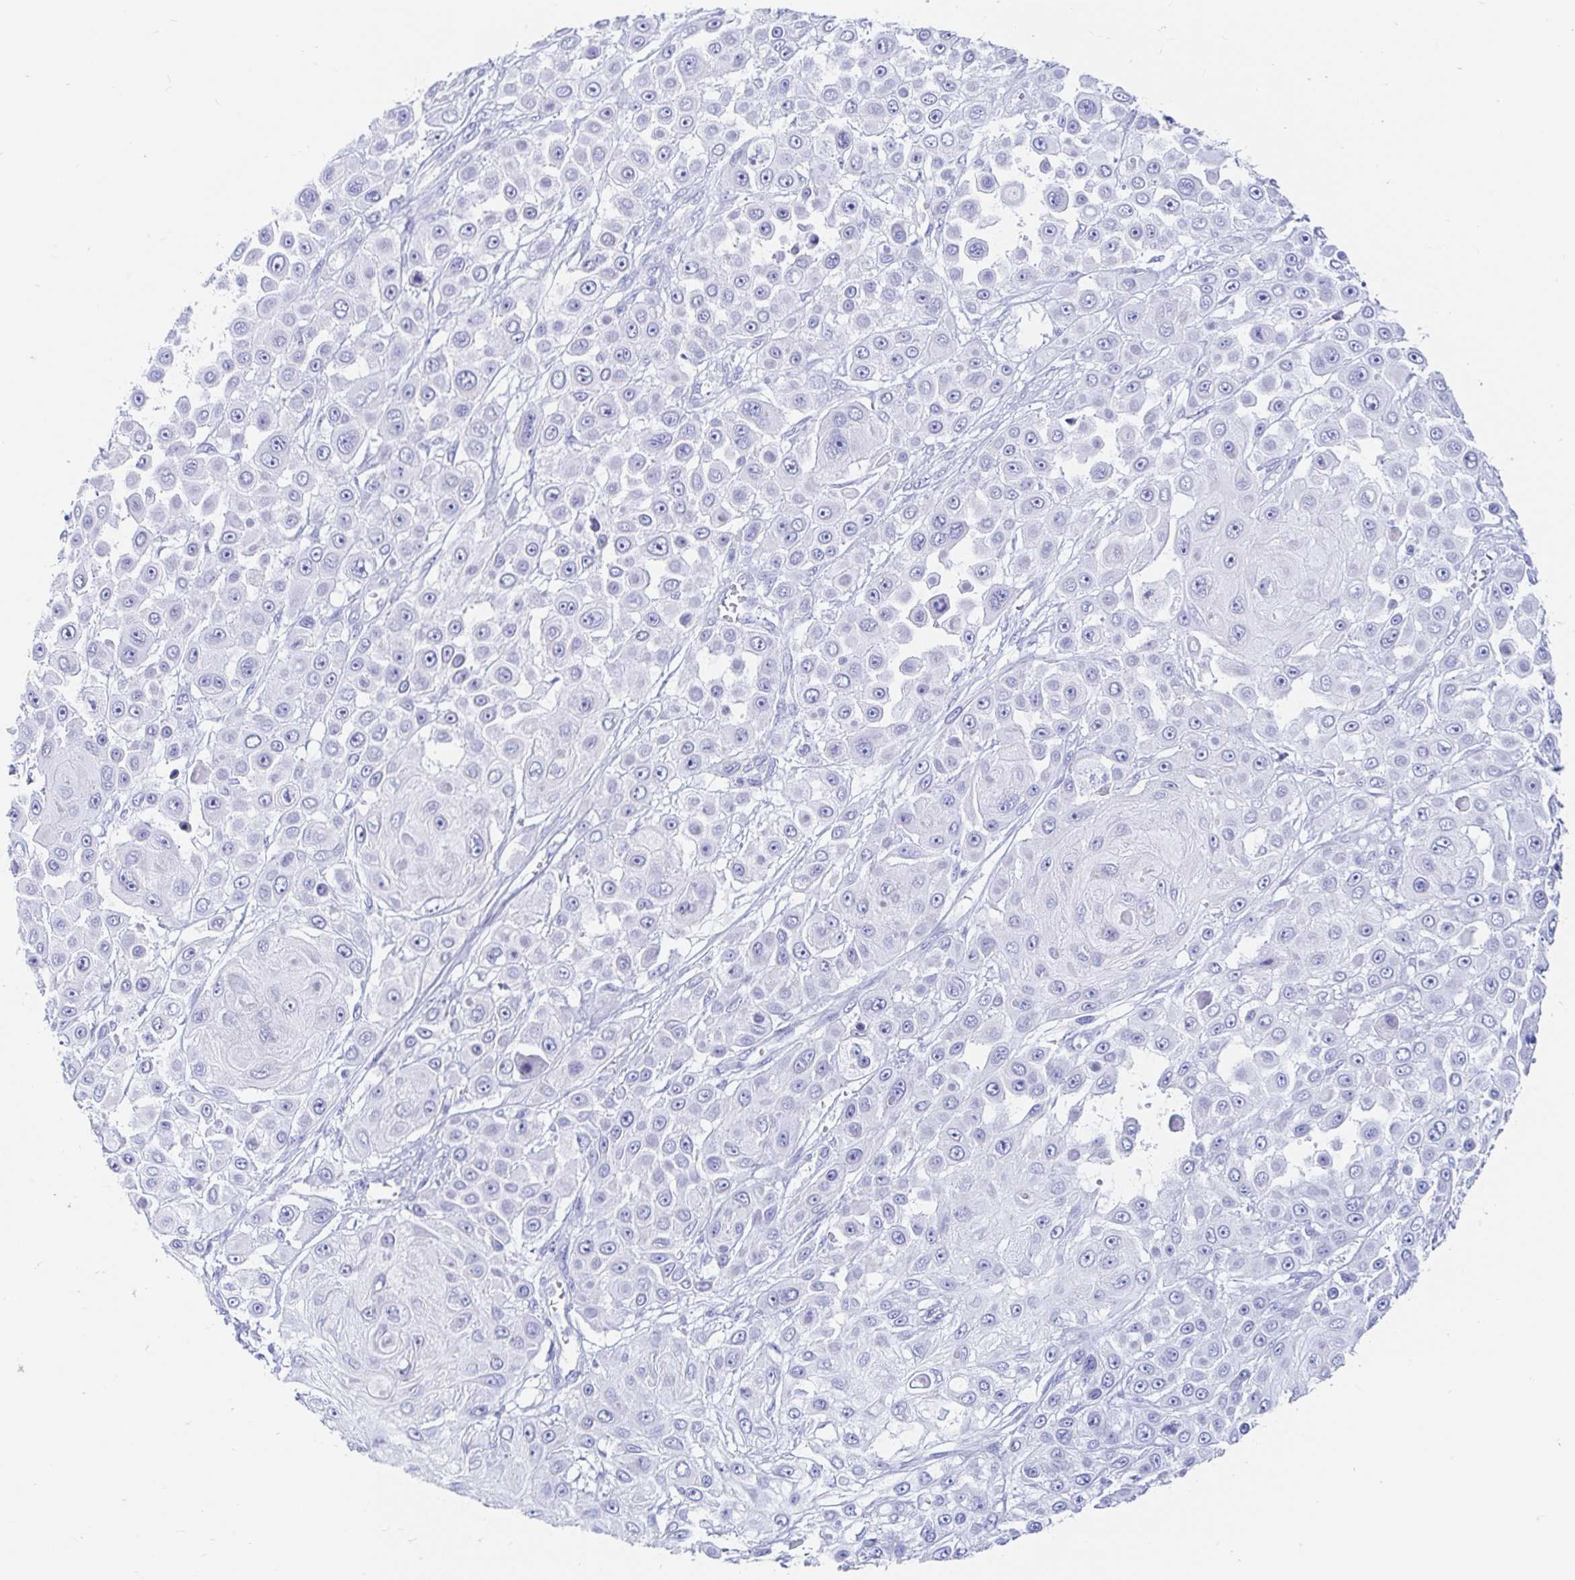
{"staining": {"intensity": "negative", "quantity": "none", "location": "none"}, "tissue": "skin cancer", "cell_type": "Tumor cells", "image_type": "cancer", "snomed": [{"axis": "morphology", "description": "Squamous cell carcinoma, NOS"}, {"axis": "topography", "description": "Skin"}], "caption": "Immunohistochemistry image of neoplastic tissue: human squamous cell carcinoma (skin) stained with DAB reveals no significant protein staining in tumor cells. (IHC, brightfield microscopy, high magnification).", "gene": "PPP1R1B", "patient": {"sex": "male", "age": 67}}